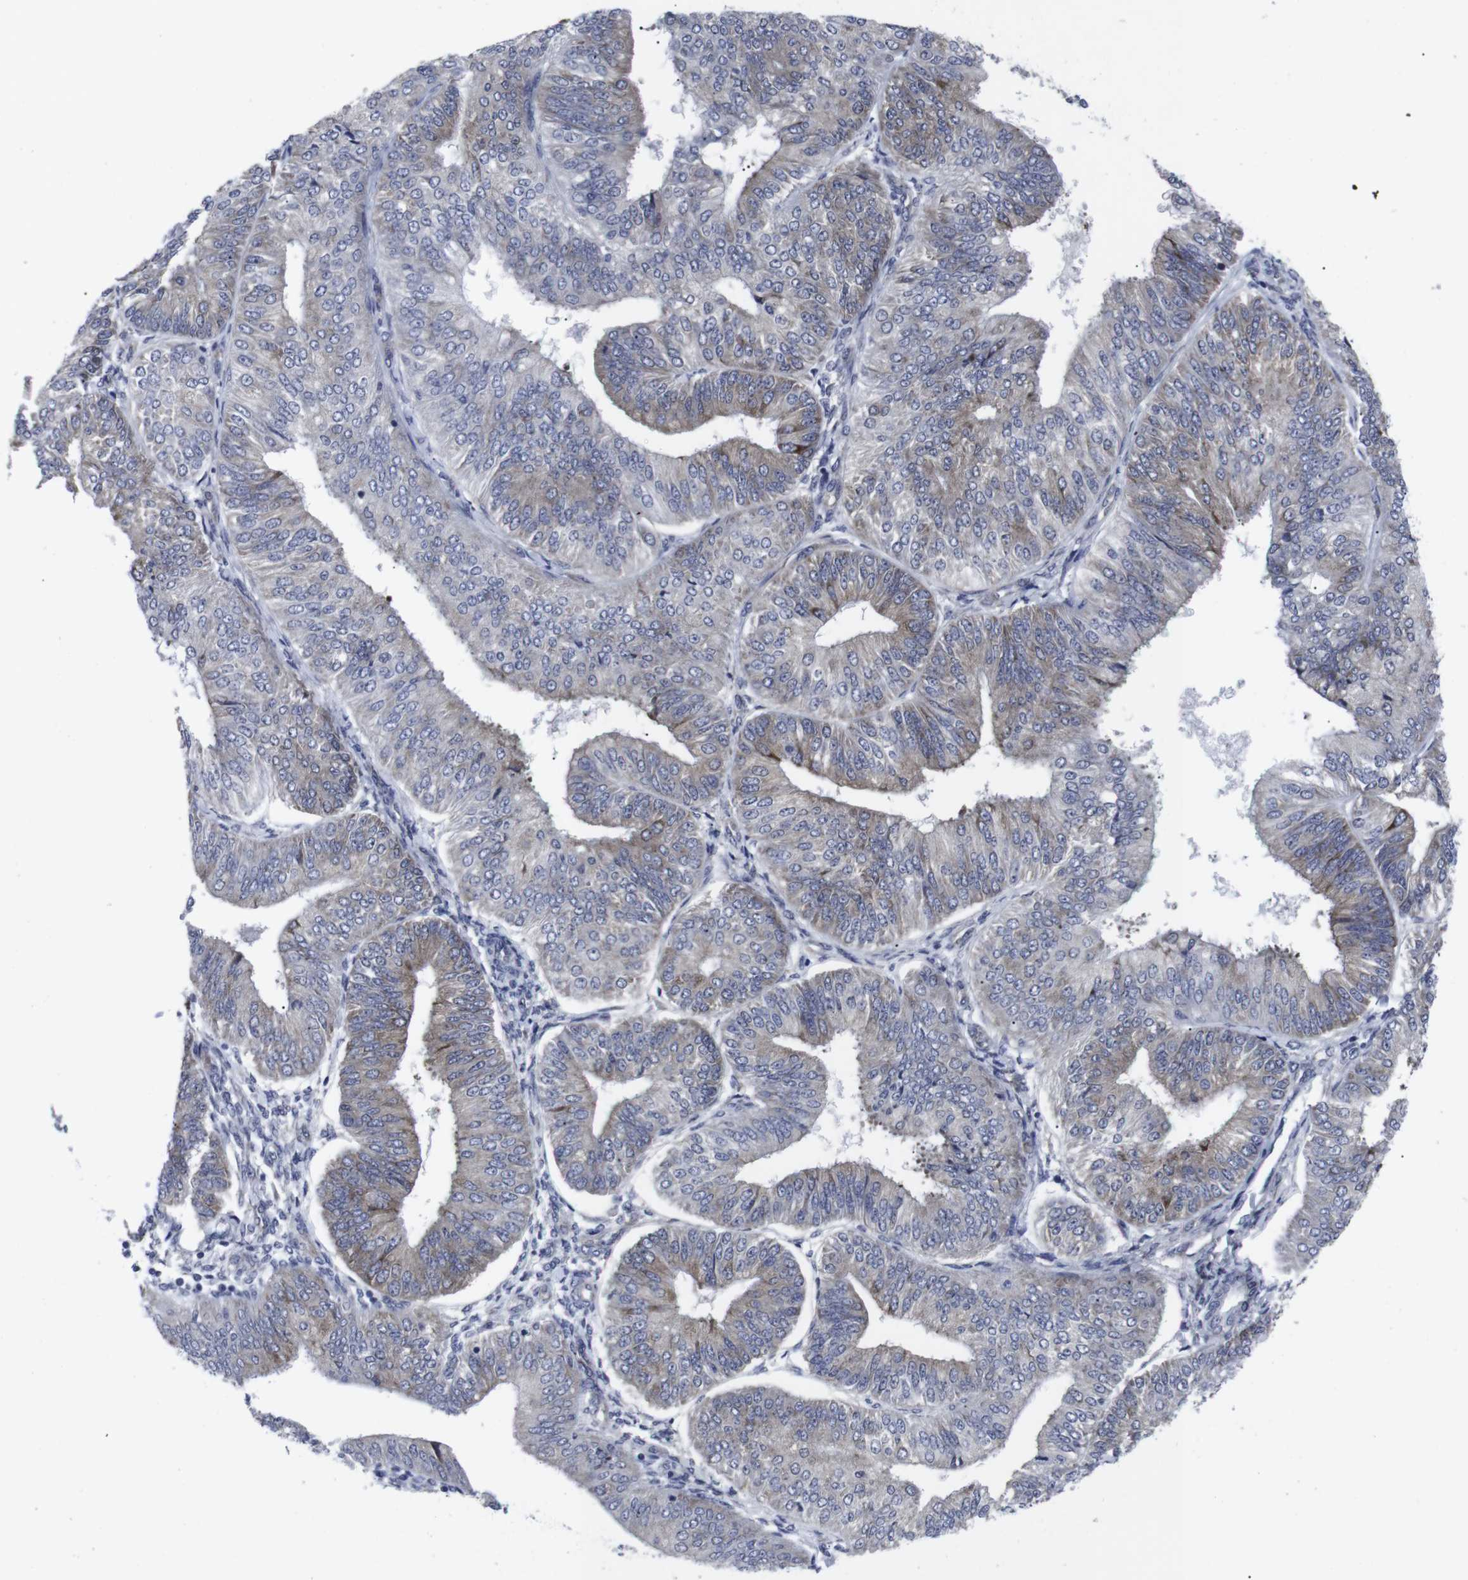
{"staining": {"intensity": "moderate", "quantity": "25%-75%", "location": "cytoplasmic/membranous"}, "tissue": "endometrial cancer", "cell_type": "Tumor cells", "image_type": "cancer", "snomed": [{"axis": "morphology", "description": "Adenocarcinoma, NOS"}, {"axis": "topography", "description": "Endometrium"}], "caption": "Immunohistochemistry (DAB (3,3'-diaminobenzidine)) staining of human endometrial adenocarcinoma exhibits moderate cytoplasmic/membranous protein positivity in approximately 25%-75% of tumor cells.", "gene": "GEMIN2", "patient": {"sex": "female", "age": 58}}